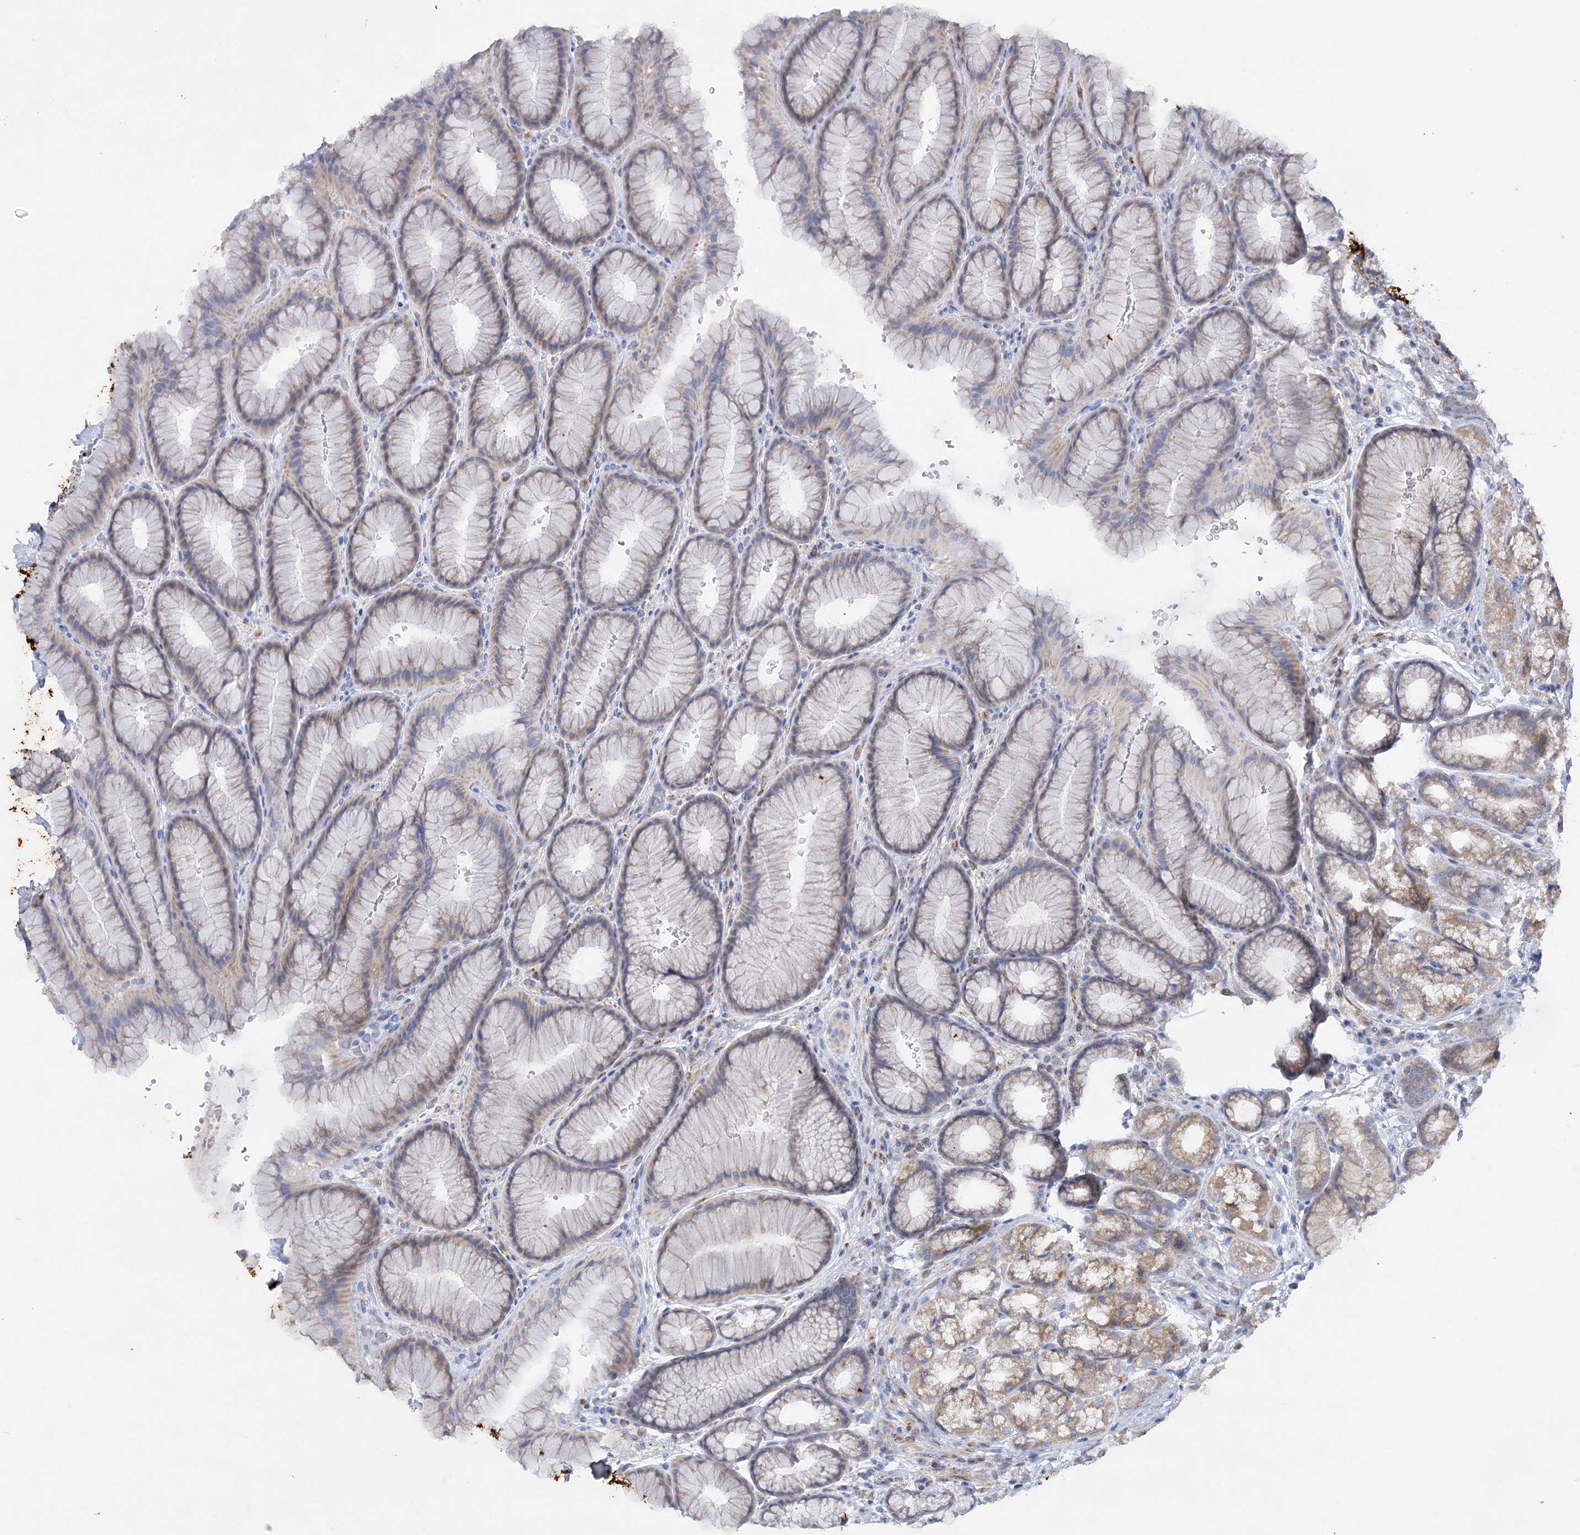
{"staining": {"intensity": "strong", "quantity": "25%-75%", "location": "cytoplasmic/membranous"}, "tissue": "stomach", "cell_type": "Glandular cells", "image_type": "normal", "snomed": [{"axis": "morphology", "description": "Normal tissue, NOS"}, {"axis": "morphology", "description": "Adenocarcinoma, NOS"}, {"axis": "topography", "description": "Stomach"}], "caption": "Glandular cells exhibit high levels of strong cytoplasmic/membranous staining in about 25%-75% of cells in normal human stomach.", "gene": "DHTKD1", "patient": {"sex": "male", "age": 57}}